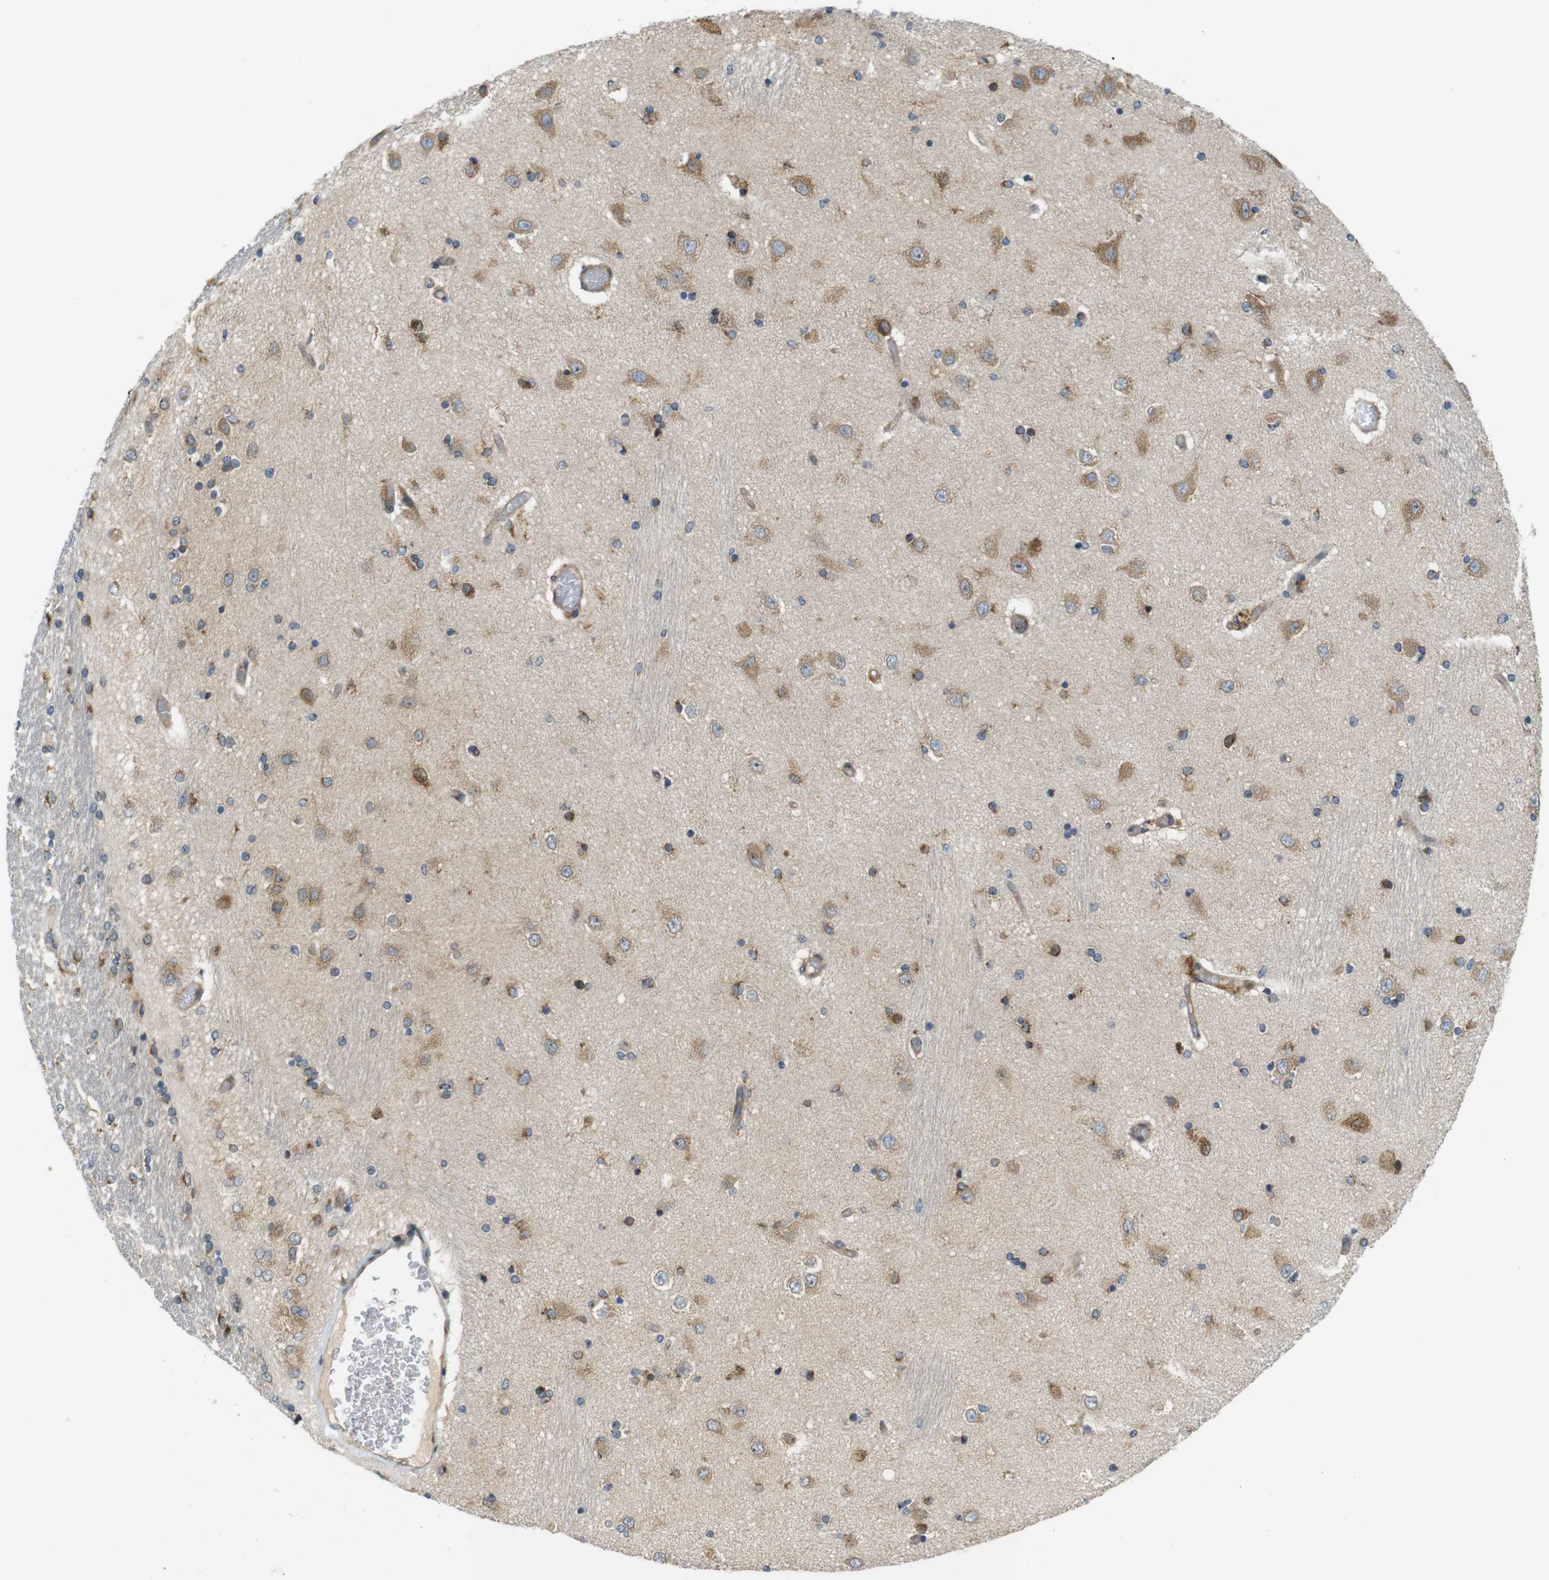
{"staining": {"intensity": "moderate", "quantity": ">75%", "location": "cytoplasmic/membranous"}, "tissue": "hippocampus", "cell_type": "Glial cells", "image_type": "normal", "snomed": [{"axis": "morphology", "description": "Normal tissue, NOS"}, {"axis": "topography", "description": "Hippocampus"}], "caption": "About >75% of glial cells in unremarkable human hippocampus show moderate cytoplasmic/membranous protein expression as visualized by brown immunohistochemical staining.", "gene": "TMEM143", "patient": {"sex": "female", "age": 54}}